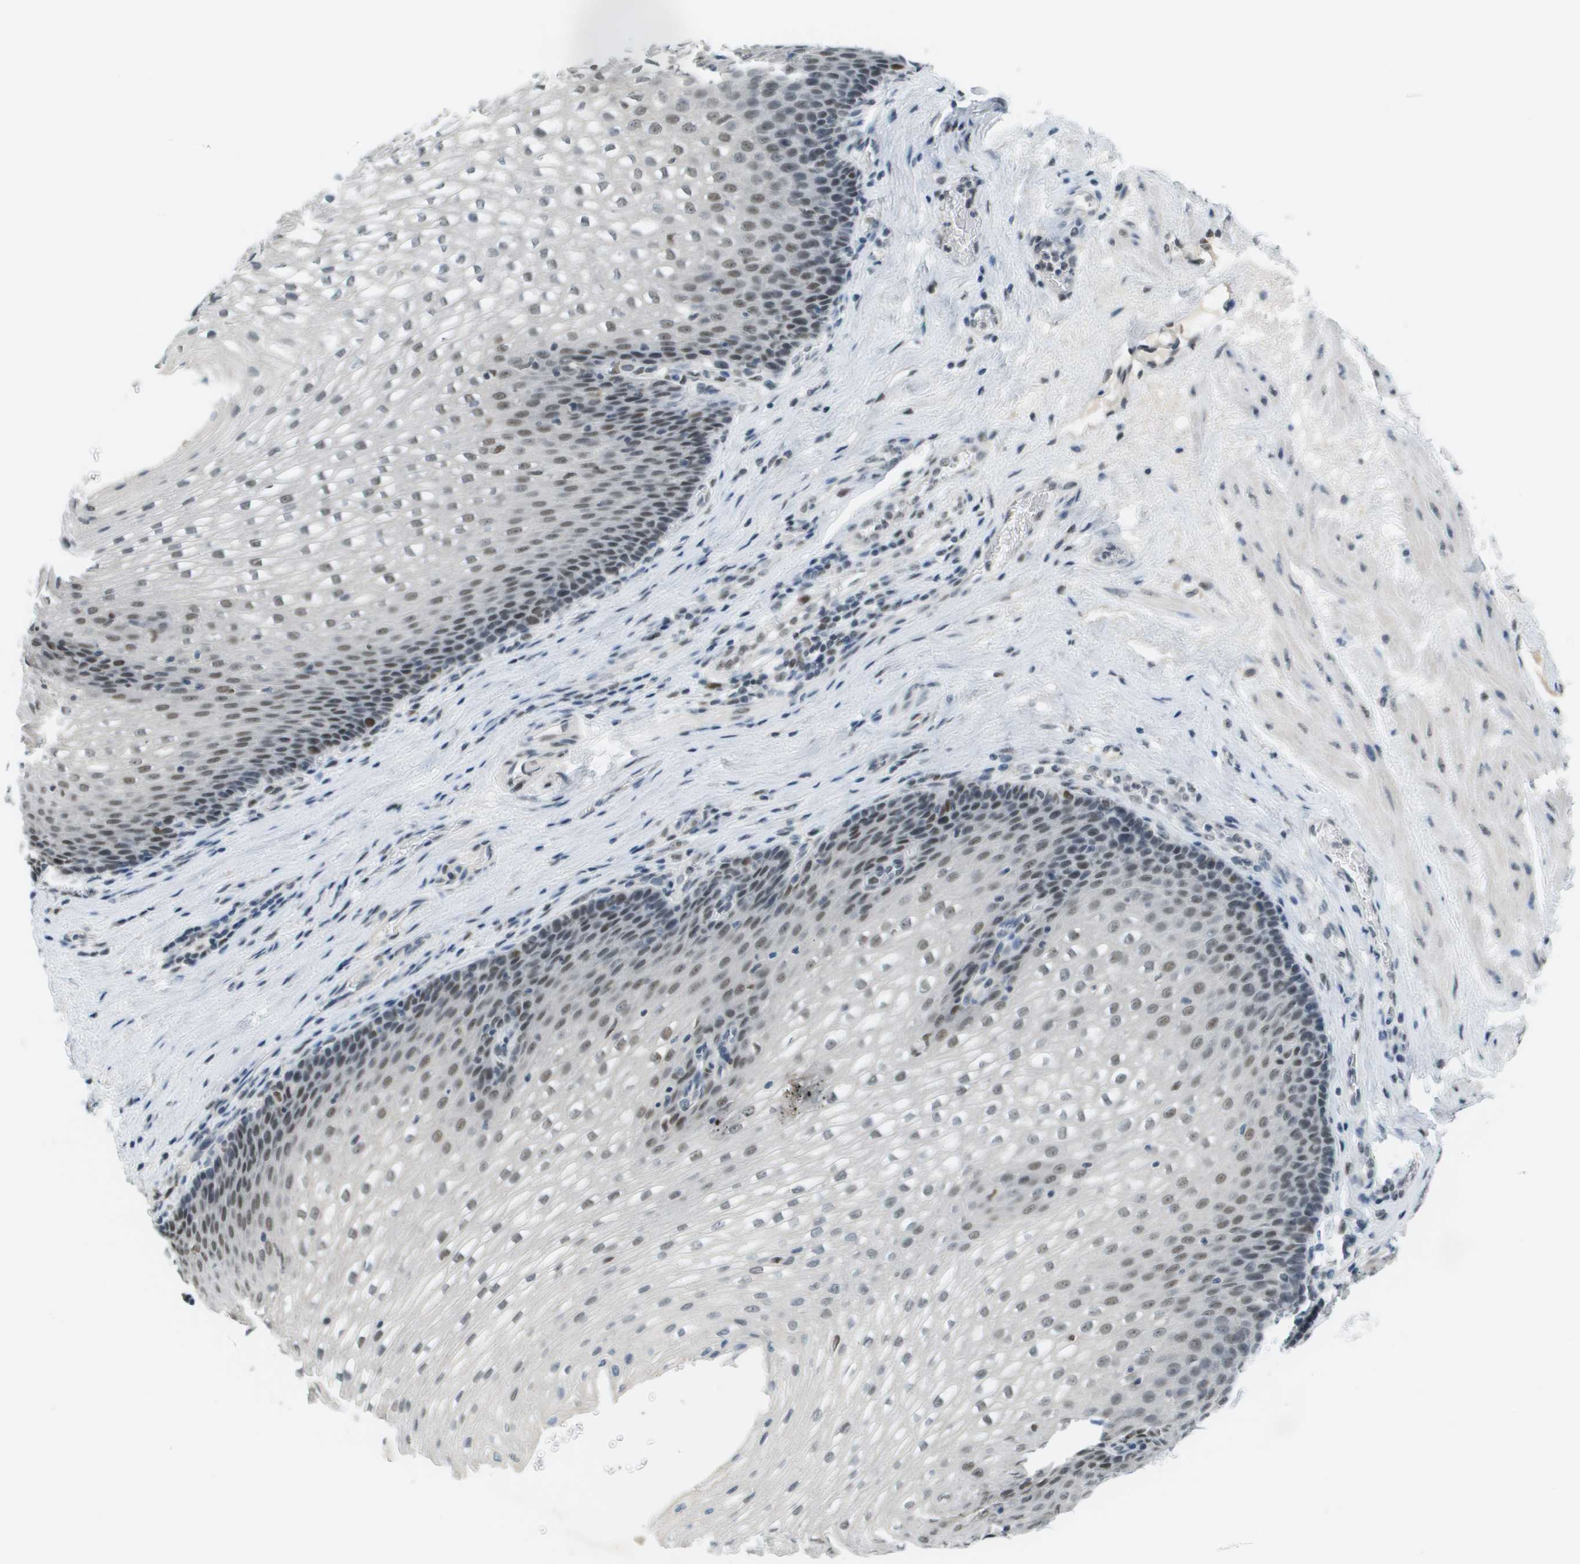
{"staining": {"intensity": "moderate", "quantity": "<25%", "location": "nuclear"}, "tissue": "esophagus", "cell_type": "Squamous epithelial cells", "image_type": "normal", "snomed": [{"axis": "morphology", "description": "Normal tissue, NOS"}, {"axis": "topography", "description": "Esophagus"}], "caption": "High-power microscopy captured an immunohistochemistry histopathology image of normal esophagus, revealing moderate nuclear positivity in approximately <25% of squamous epithelial cells.", "gene": "CBX5", "patient": {"sex": "male", "age": 48}}